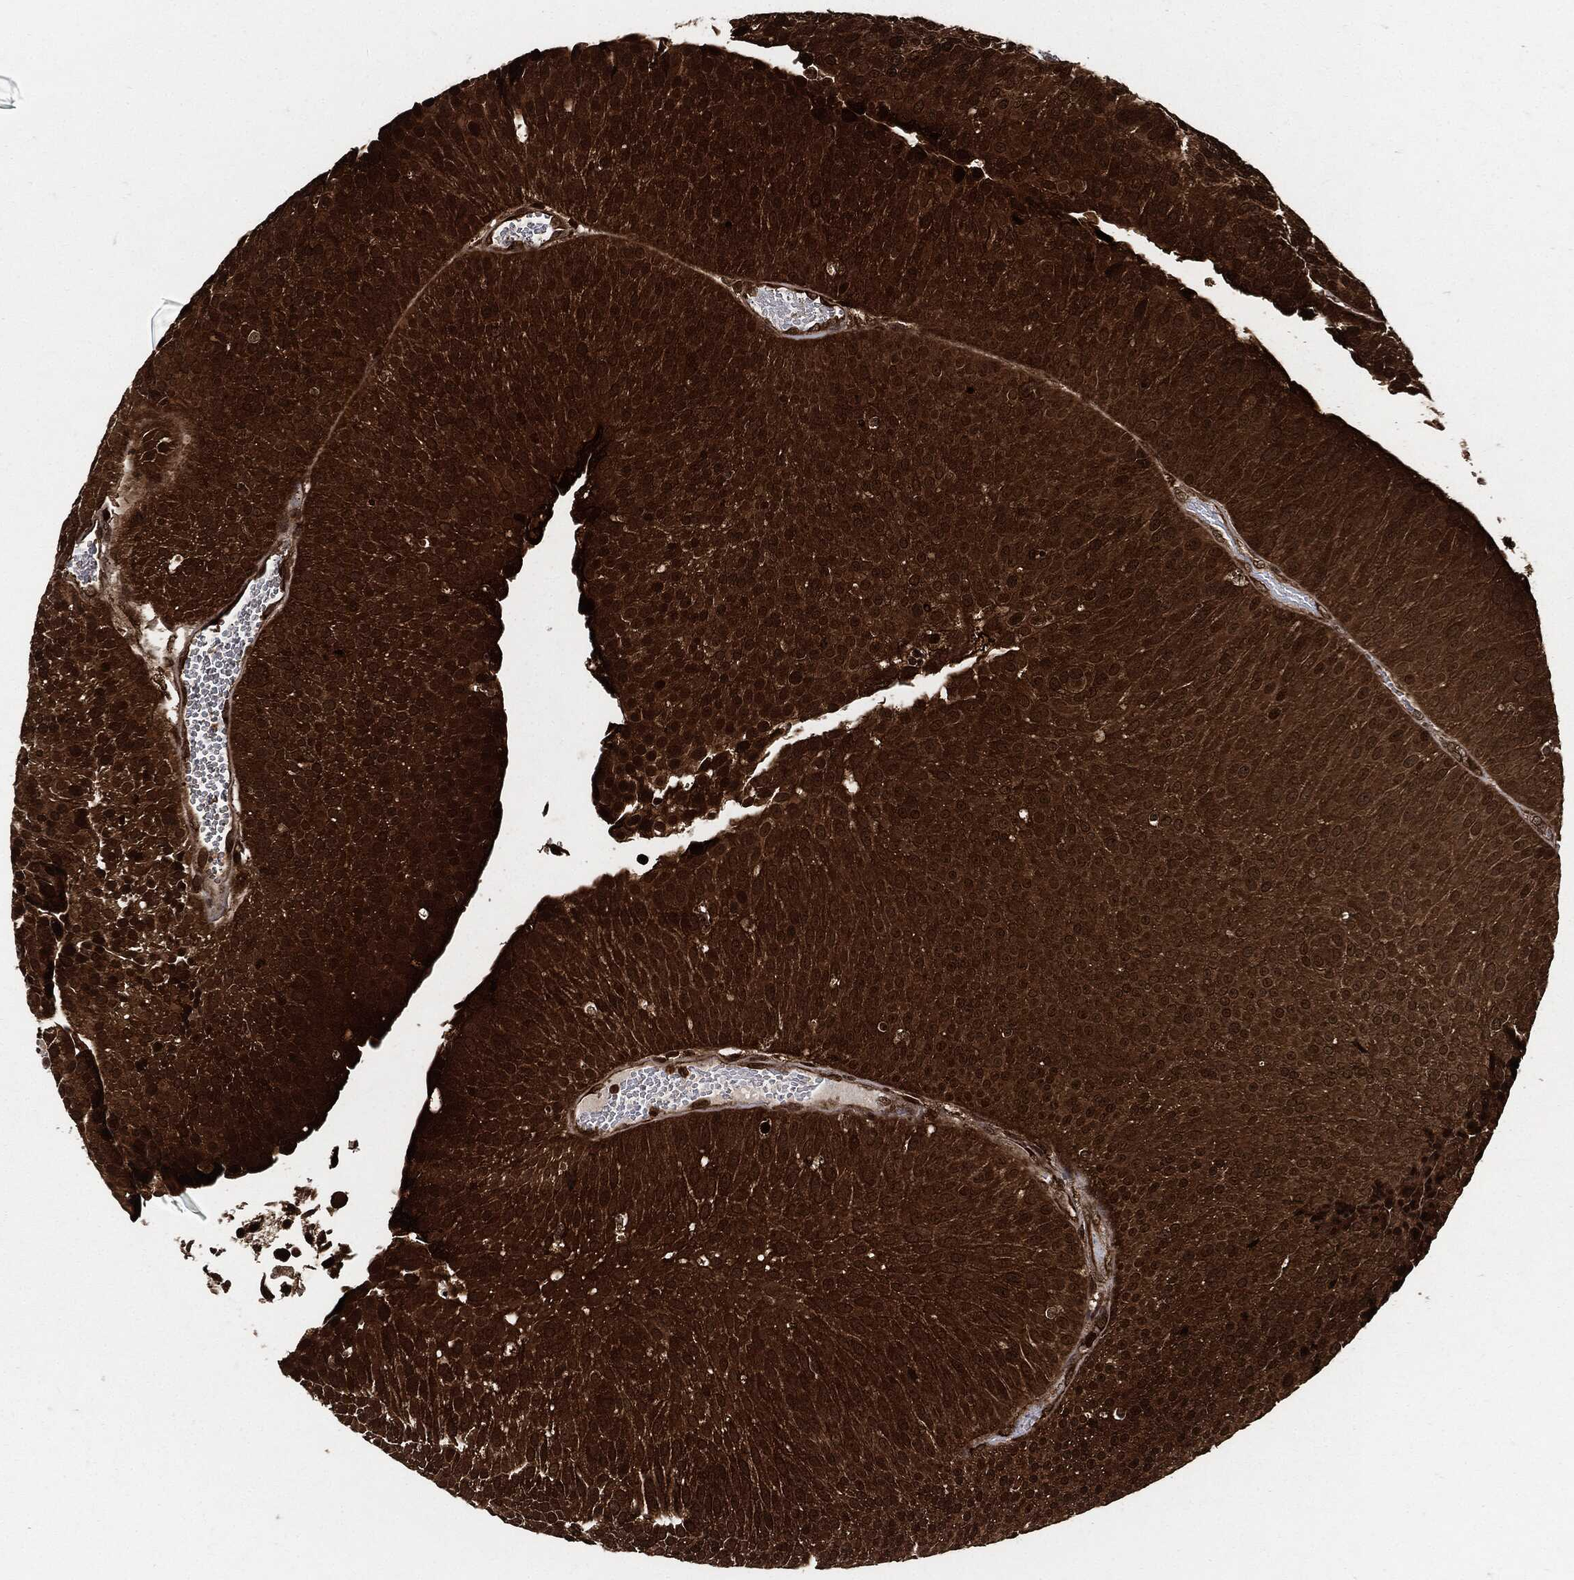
{"staining": {"intensity": "strong", "quantity": ">75%", "location": "cytoplasmic/membranous"}, "tissue": "urothelial cancer", "cell_type": "Tumor cells", "image_type": "cancer", "snomed": [{"axis": "morphology", "description": "Urothelial carcinoma, Low grade"}, {"axis": "topography", "description": "Urinary bladder"}], "caption": "Urothelial cancer stained with DAB (3,3'-diaminobenzidine) immunohistochemistry (IHC) exhibits high levels of strong cytoplasmic/membranous staining in approximately >75% of tumor cells. The protein of interest is stained brown, and the nuclei are stained in blue (DAB IHC with brightfield microscopy, high magnification).", "gene": "YWHAB", "patient": {"sex": "male", "age": 65}}